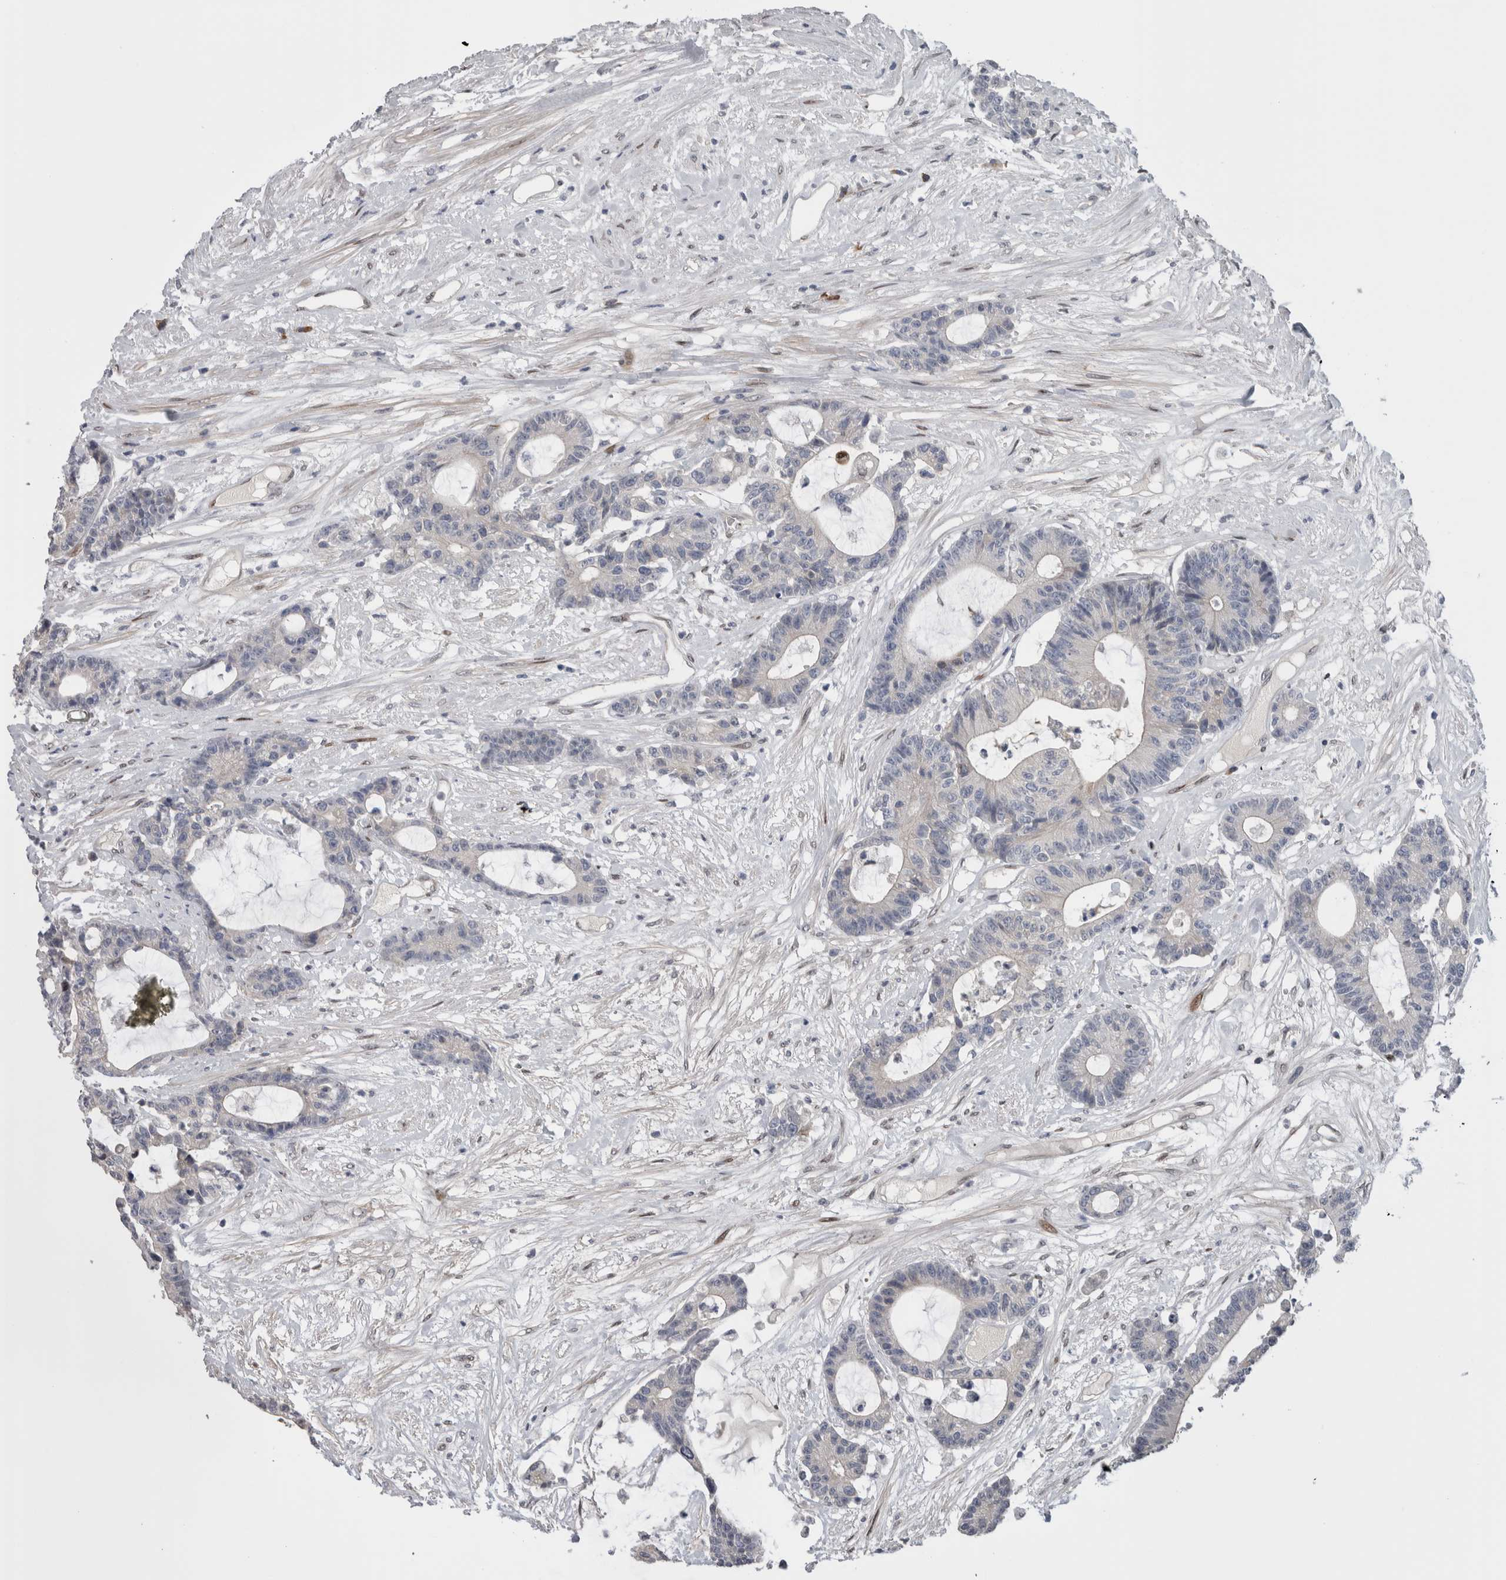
{"staining": {"intensity": "negative", "quantity": "none", "location": "none"}, "tissue": "colorectal cancer", "cell_type": "Tumor cells", "image_type": "cancer", "snomed": [{"axis": "morphology", "description": "Adenocarcinoma, NOS"}, {"axis": "topography", "description": "Colon"}], "caption": "This is an immunohistochemistry image of human colorectal cancer. There is no positivity in tumor cells.", "gene": "DMTN", "patient": {"sex": "female", "age": 84}}